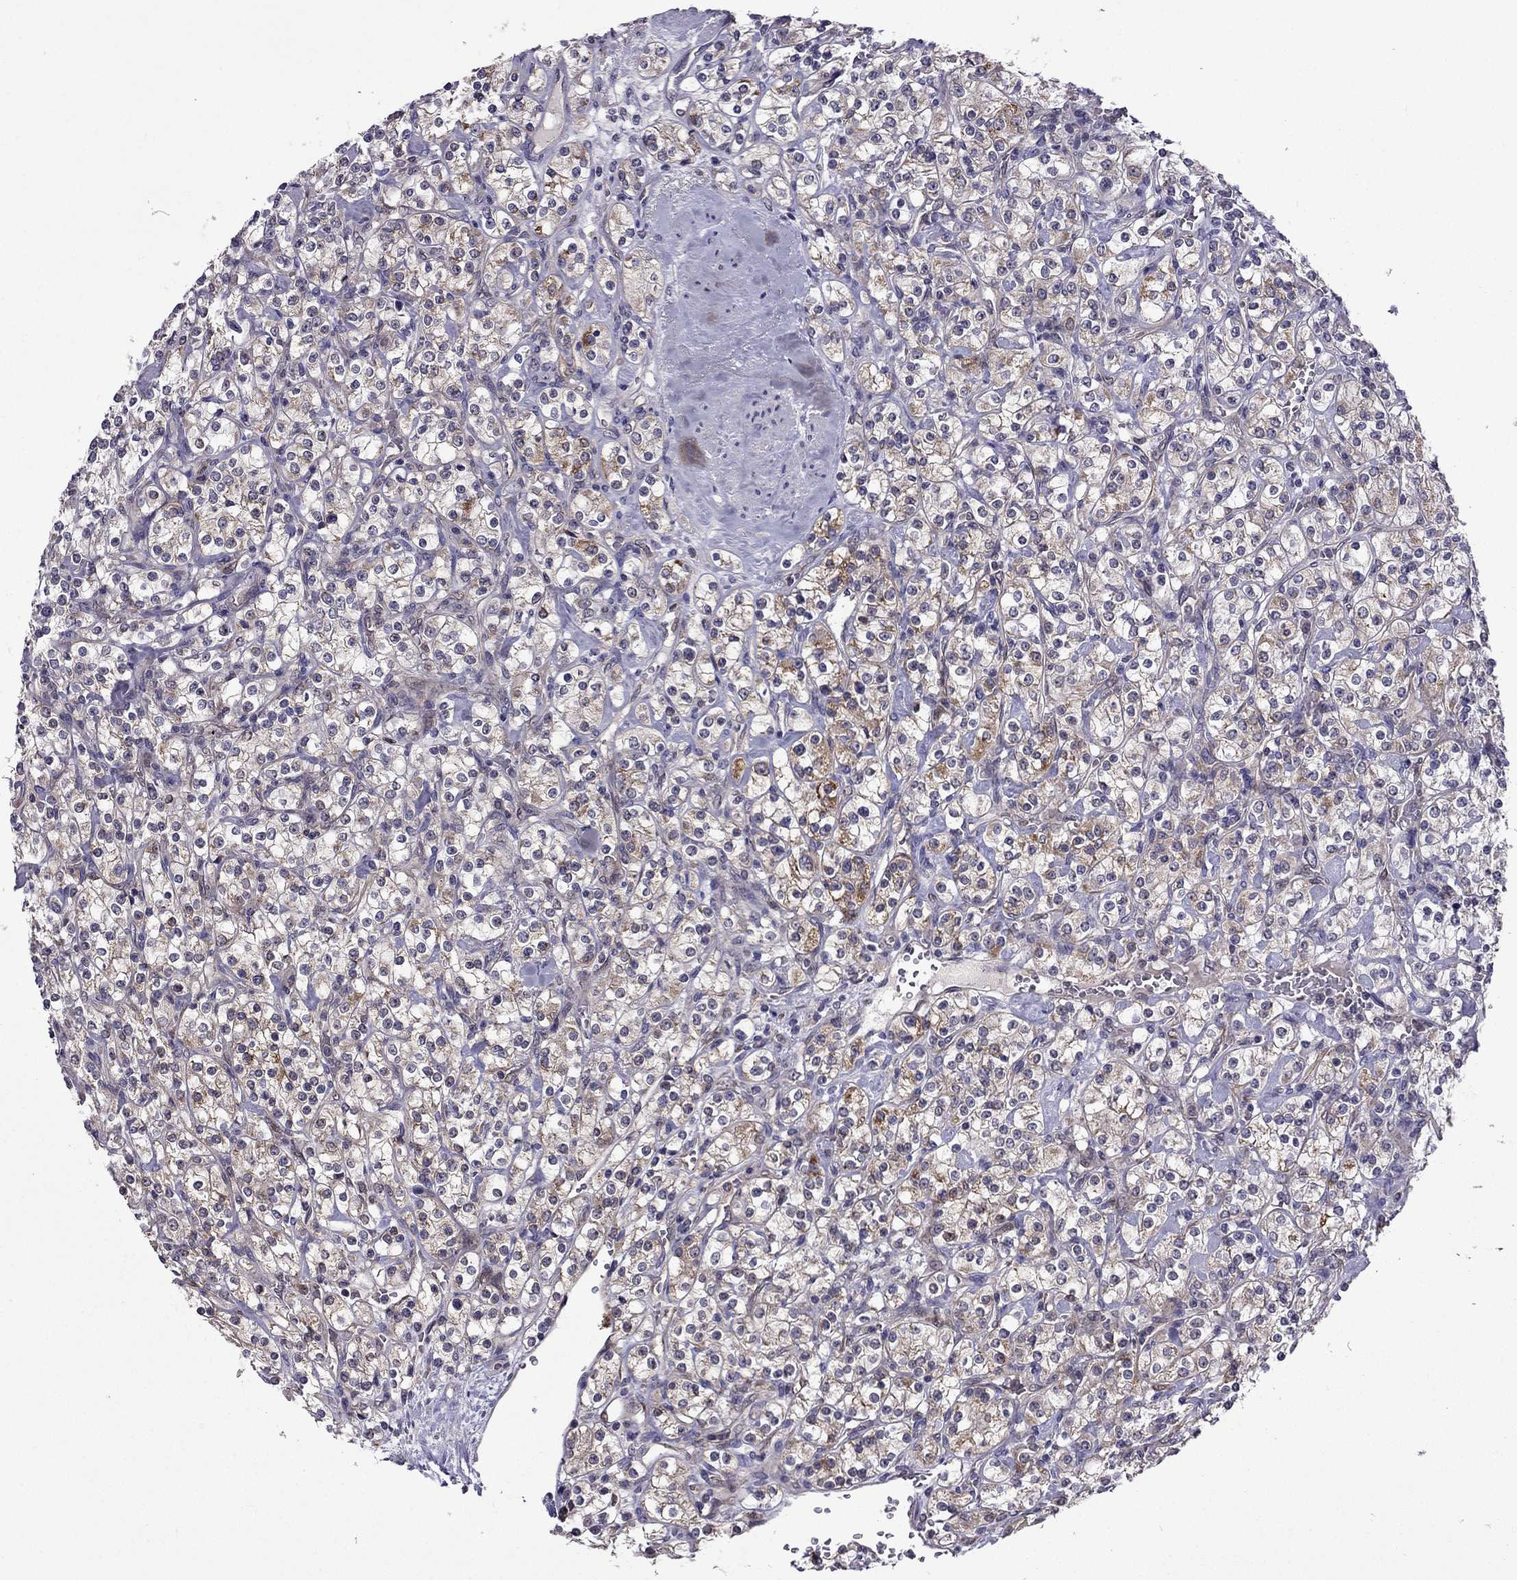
{"staining": {"intensity": "moderate", "quantity": ">75%", "location": "cytoplasmic/membranous"}, "tissue": "renal cancer", "cell_type": "Tumor cells", "image_type": "cancer", "snomed": [{"axis": "morphology", "description": "Adenocarcinoma, NOS"}, {"axis": "topography", "description": "Kidney"}], "caption": "About >75% of tumor cells in human renal cancer demonstrate moderate cytoplasmic/membranous protein expression as visualized by brown immunohistochemical staining.", "gene": "CDK5", "patient": {"sex": "male", "age": 77}}